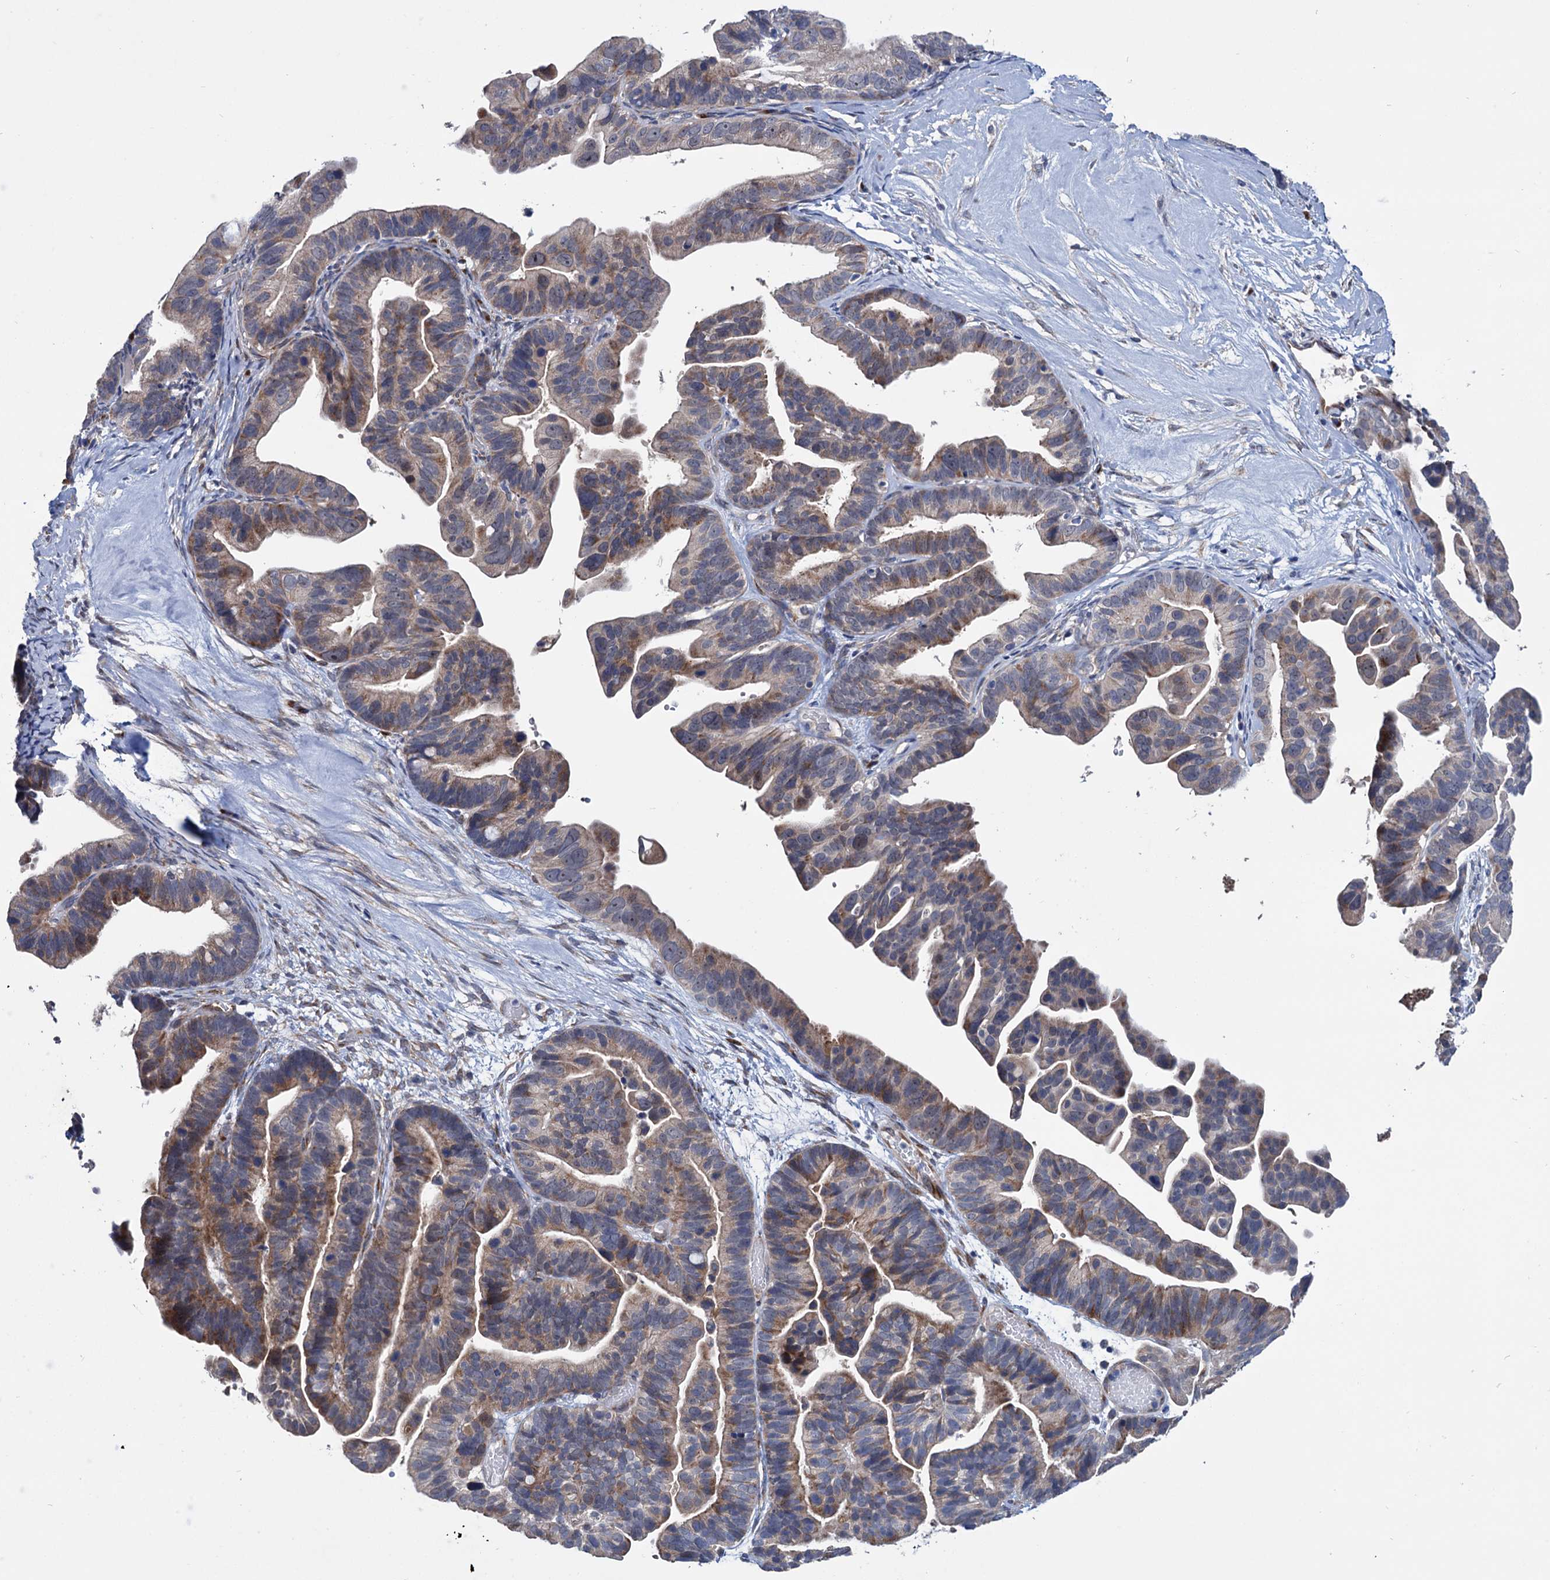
{"staining": {"intensity": "moderate", "quantity": "25%-75%", "location": "cytoplasmic/membranous"}, "tissue": "ovarian cancer", "cell_type": "Tumor cells", "image_type": "cancer", "snomed": [{"axis": "morphology", "description": "Cystadenocarcinoma, serous, NOS"}, {"axis": "topography", "description": "Ovary"}], "caption": "Moderate cytoplasmic/membranous expression for a protein is identified in approximately 25%-75% of tumor cells of serous cystadenocarcinoma (ovarian) using immunohistochemistry (IHC).", "gene": "EYA4", "patient": {"sex": "female", "age": 56}}